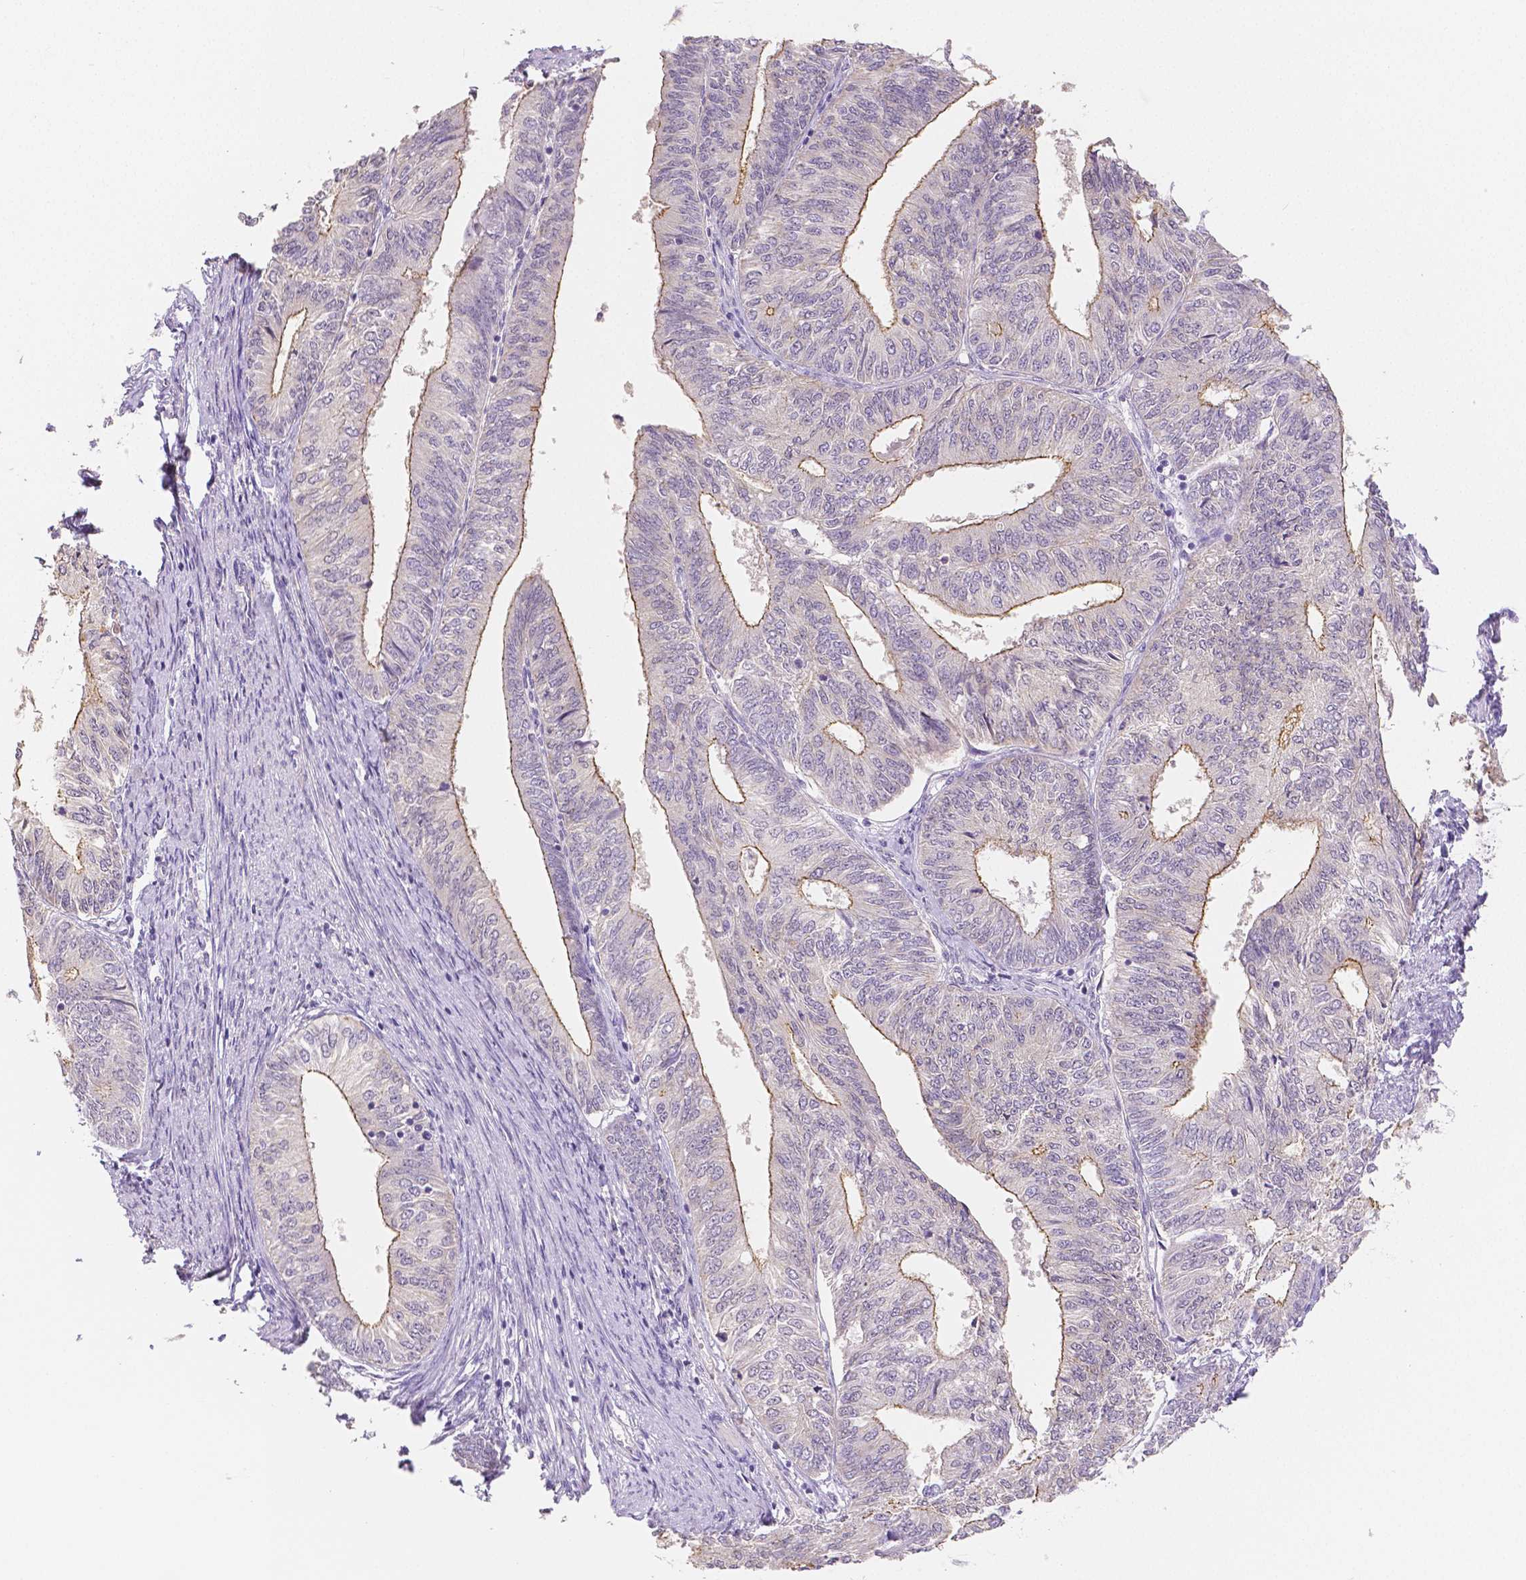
{"staining": {"intensity": "moderate", "quantity": "25%-75%", "location": "cytoplasmic/membranous"}, "tissue": "endometrial cancer", "cell_type": "Tumor cells", "image_type": "cancer", "snomed": [{"axis": "morphology", "description": "Adenocarcinoma, NOS"}, {"axis": "topography", "description": "Endometrium"}], "caption": "Endometrial adenocarcinoma stained with IHC shows moderate cytoplasmic/membranous expression in about 25%-75% of tumor cells.", "gene": "OCLN", "patient": {"sex": "female", "age": 58}}